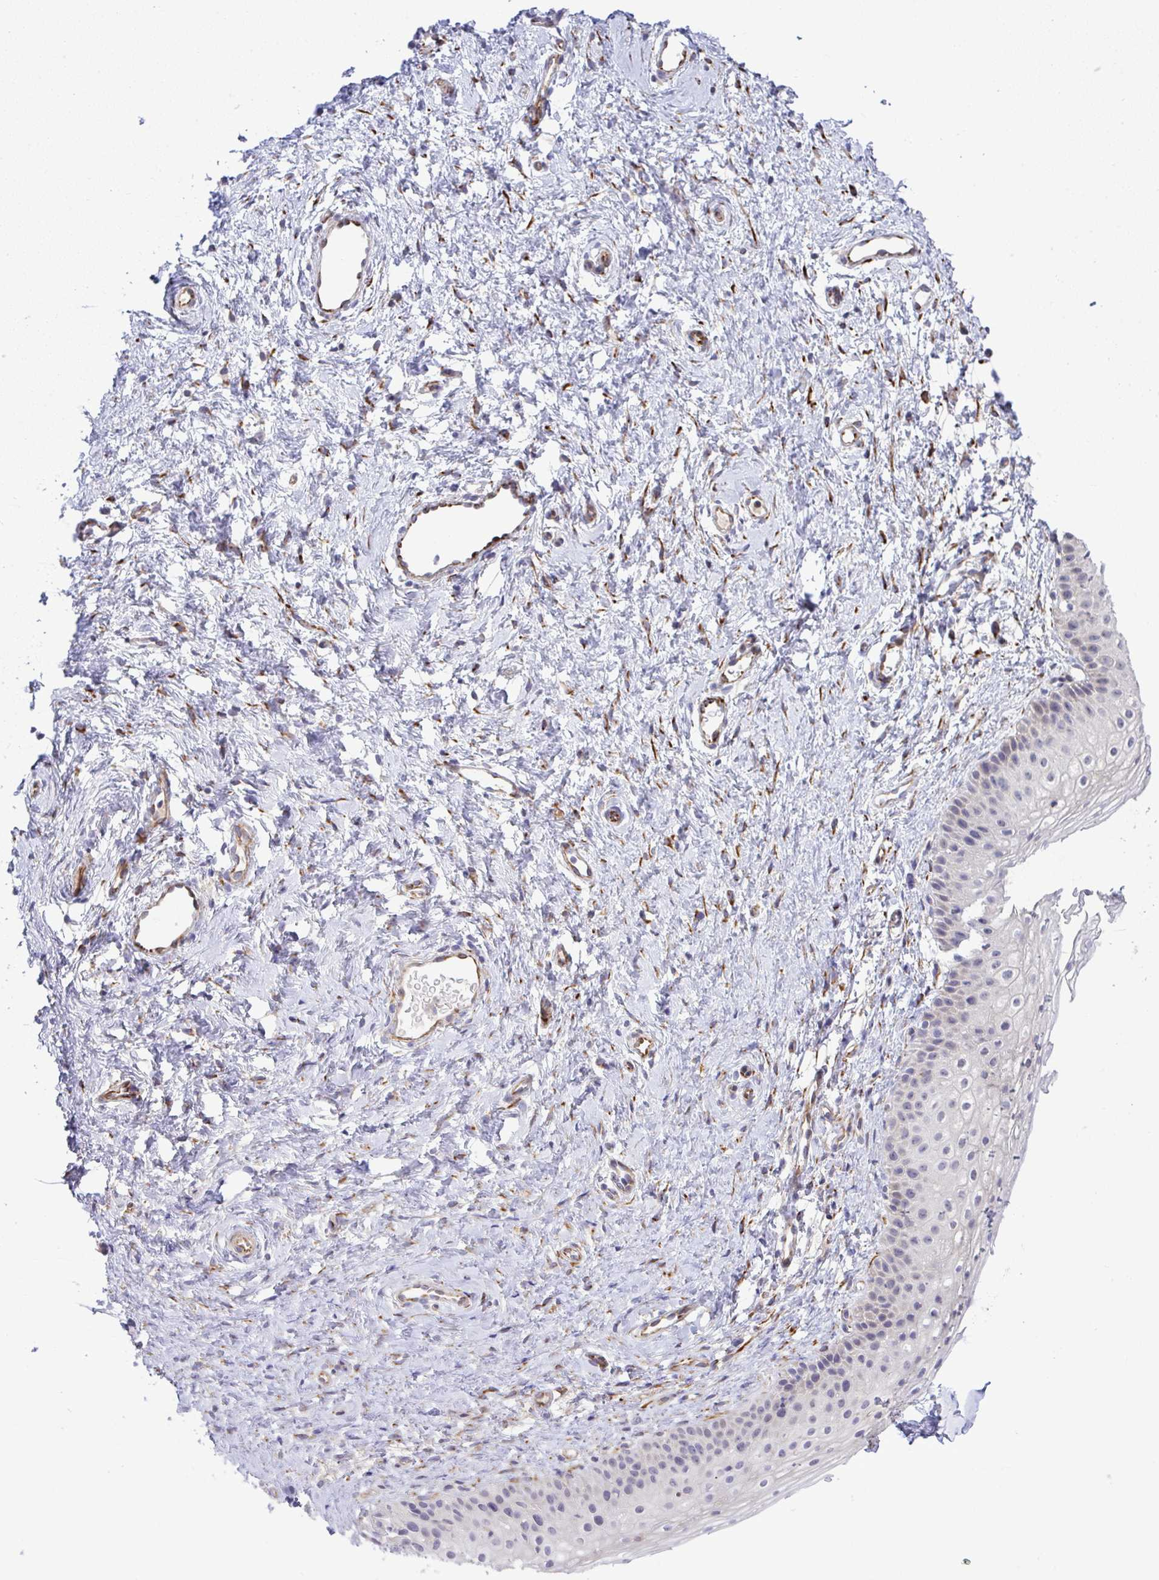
{"staining": {"intensity": "negative", "quantity": "none", "location": "none"}, "tissue": "vagina", "cell_type": "Squamous epithelial cells", "image_type": "normal", "snomed": [{"axis": "morphology", "description": "Normal tissue, NOS"}, {"axis": "topography", "description": "Vagina"}], "caption": "A photomicrograph of human vagina is negative for staining in squamous epithelial cells. (DAB (3,3'-diaminobenzidine) immunohistochemistry, high magnification).", "gene": "GRID2", "patient": {"sex": "female", "age": 65}}